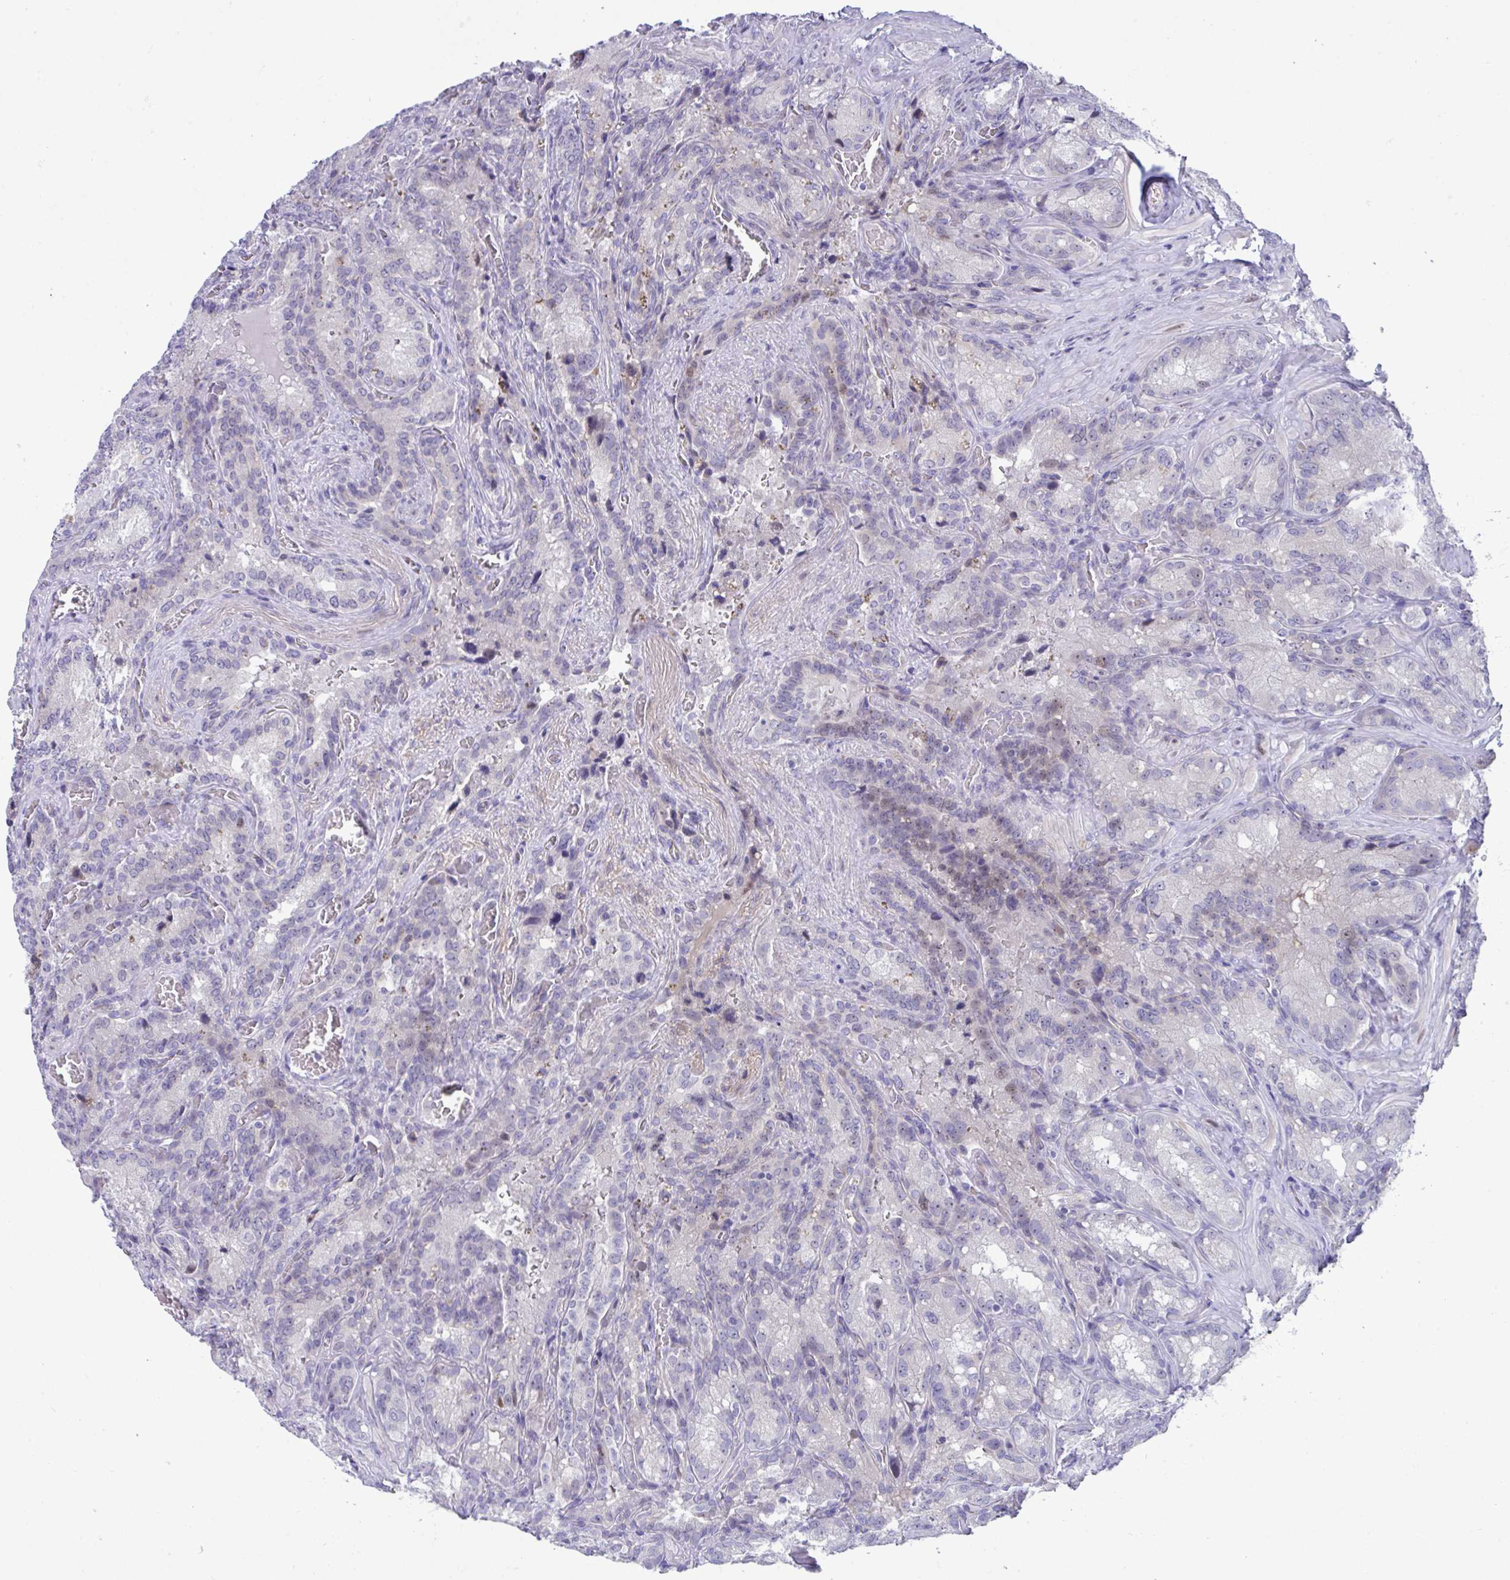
{"staining": {"intensity": "weak", "quantity": "<25%", "location": "nuclear"}, "tissue": "seminal vesicle", "cell_type": "Glandular cells", "image_type": "normal", "snomed": [{"axis": "morphology", "description": "Normal tissue, NOS"}, {"axis": "topography", "description": "Seminal veicle"}], "caption": "Protein analysis of normal seminal vesicle displays no significant expression in glandular cells.", "gene": "CENPQ", "patient": {"sex": "male", "age": 47}}